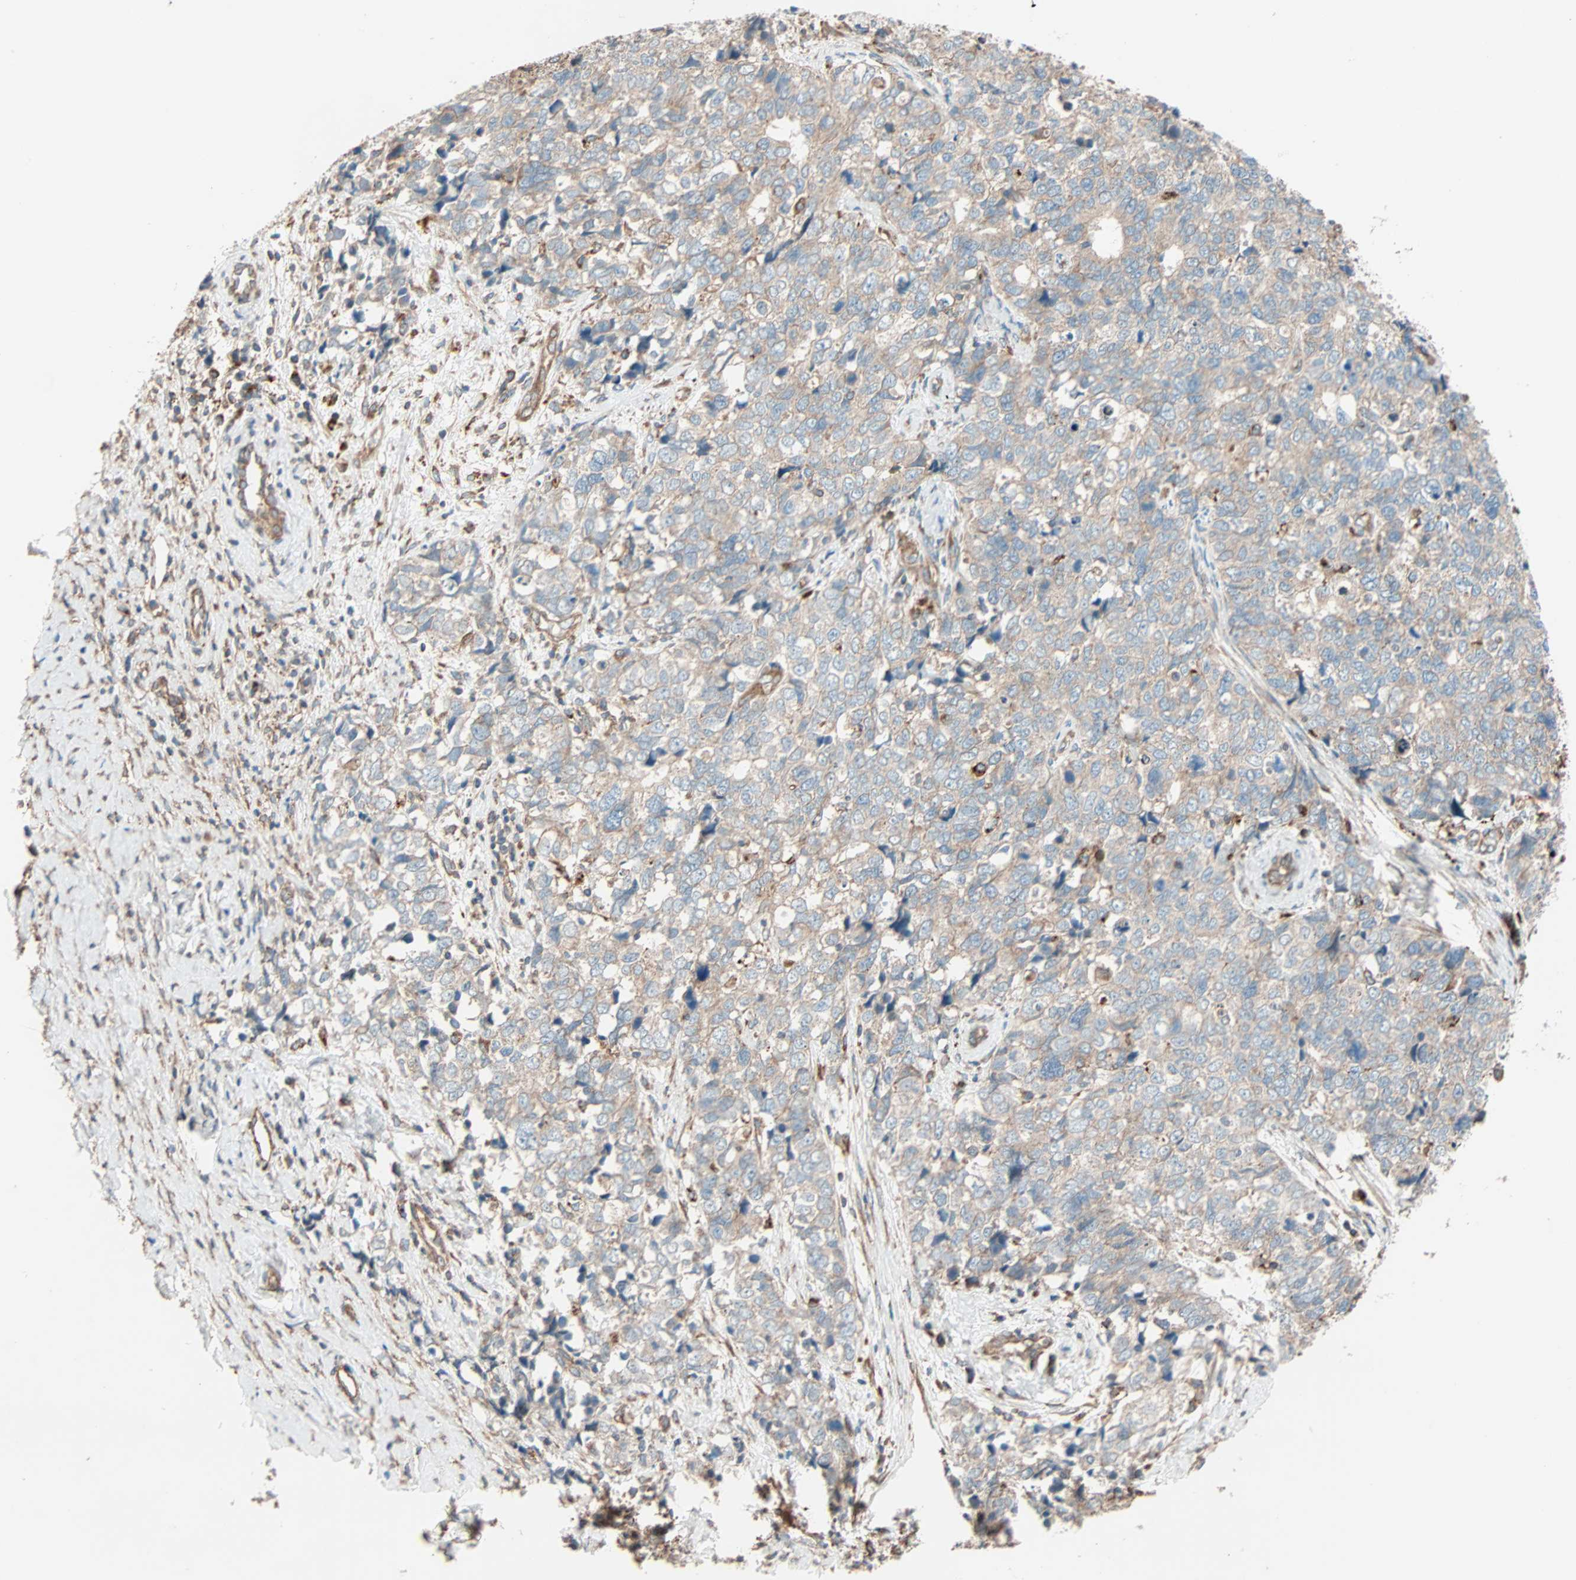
{"staining": {"intensity": "weak", "quantity": ">75%", "location": "cytoplasmic/membranous"}, "tissue": "cervical cancer", "cell_type": "Tumor cells", "image_type": "cancer", "snomed": [{"axis": "morphology", "description": "Squamous cell carcinoma, NOS"}, {"axis": "topography", "description": "Cervix"}], "caption": "There is low levels of weak cytoplasmic/membranous staining in tumor cells of cervical squamous cell carcinoma, as demonstrated by immunohistochemical staining (brown color).", "gene": "PHYH", "patient": {"sex": "female", "age": 63}}